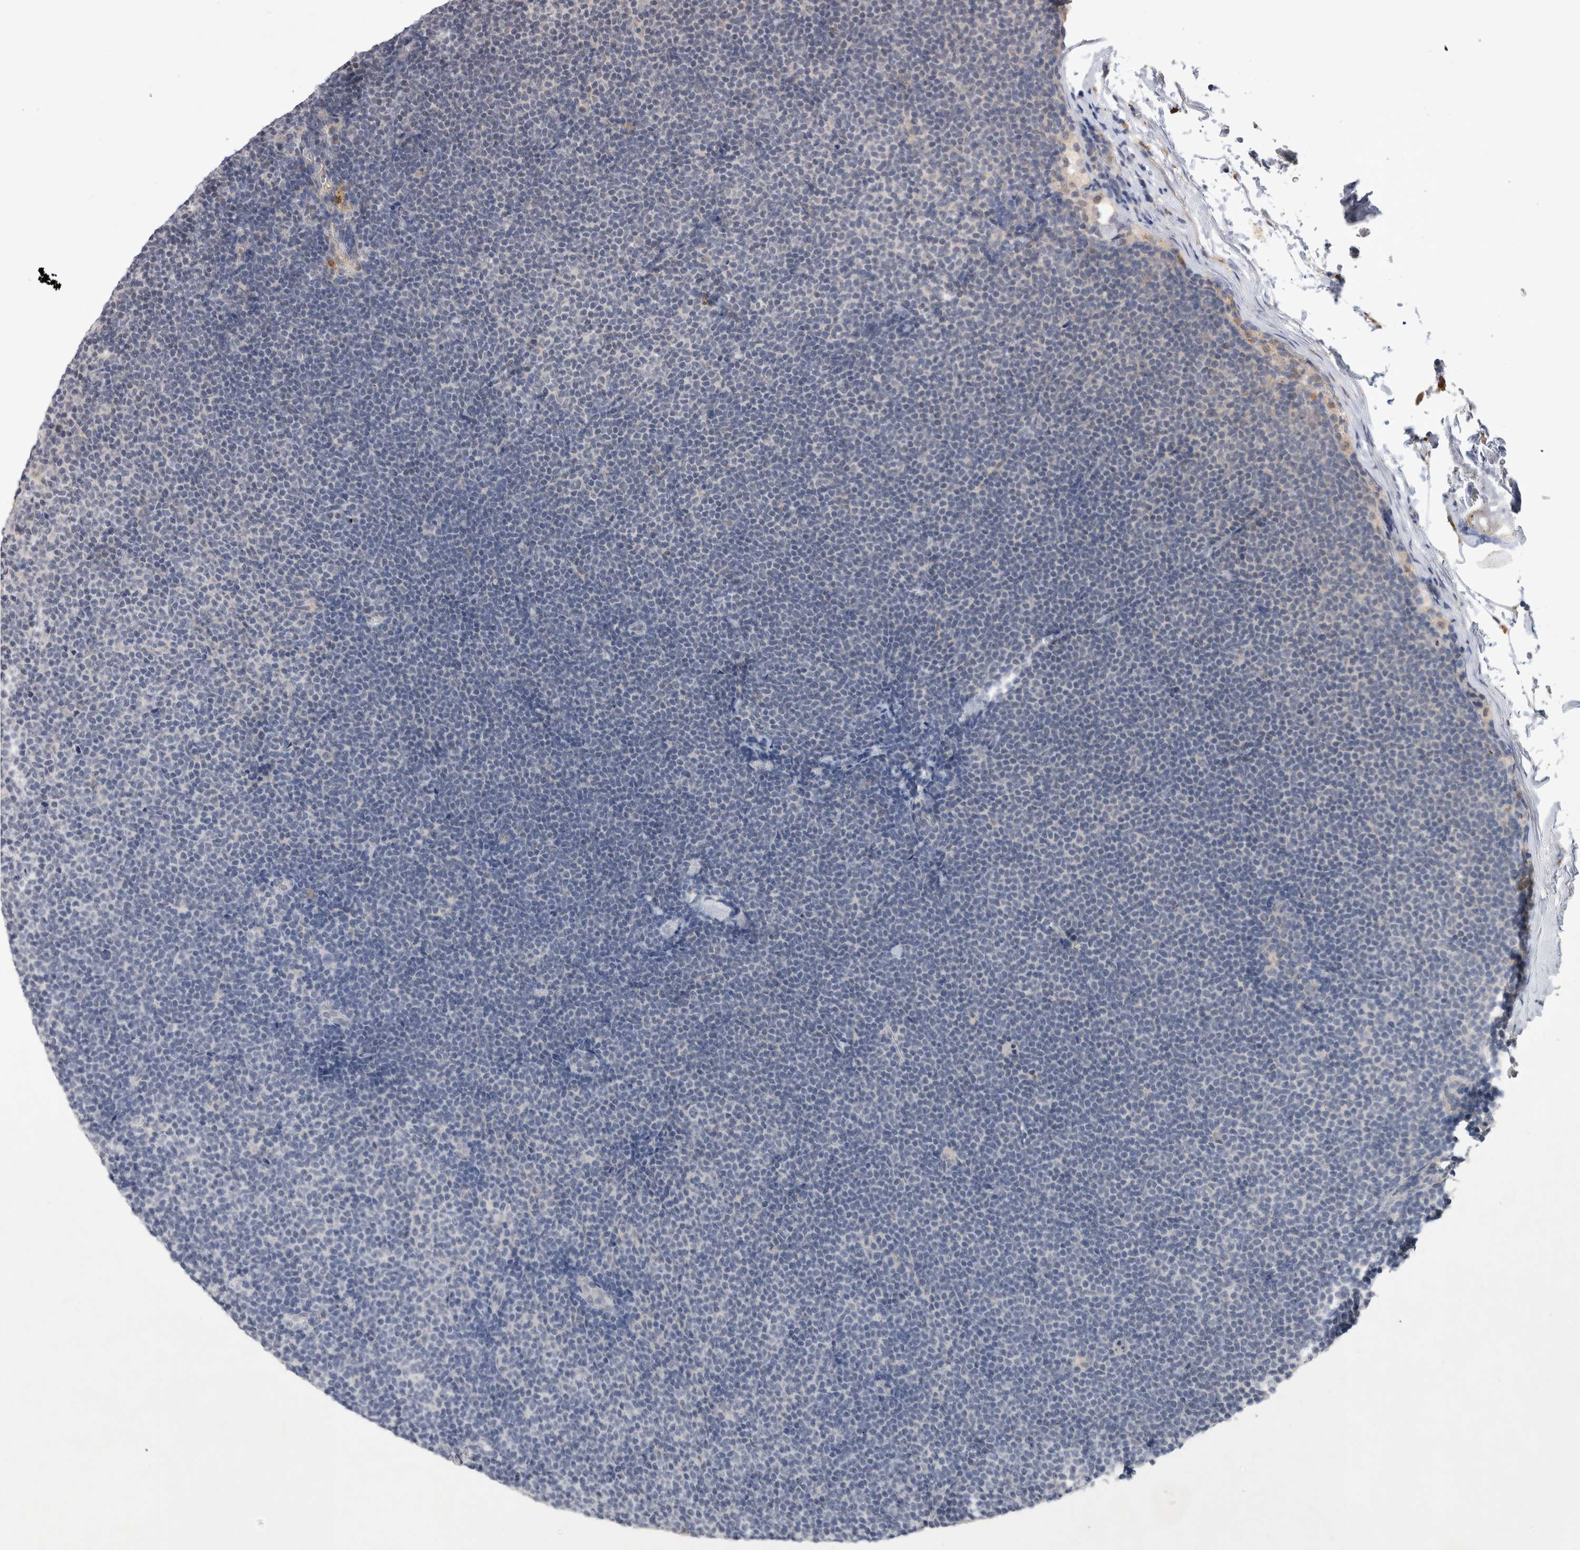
{"staining": {"intensity": "negative", "quantity": "none", "location": "none"}, "tissue": "lymphoma", "cell_type": "Tumor cells", "image_type": "cancer", "snomed": [{"axis": "morphology", "description": "Malignant lymphoma, non-Hodgkin's type, Low grade"}, {"axis": "topography", "description": "Lymph node"}], "caption": "High magnification brightfield microscopy of malignant lymphoma, non-Hodgkin's type (low-grade) stained with DAB (brown) and counterstained with hematoxylin (blue): tumor cells show no significant positivity.", "gene": "VSIG4", "patient": {"sex": "female", "age": 53}}